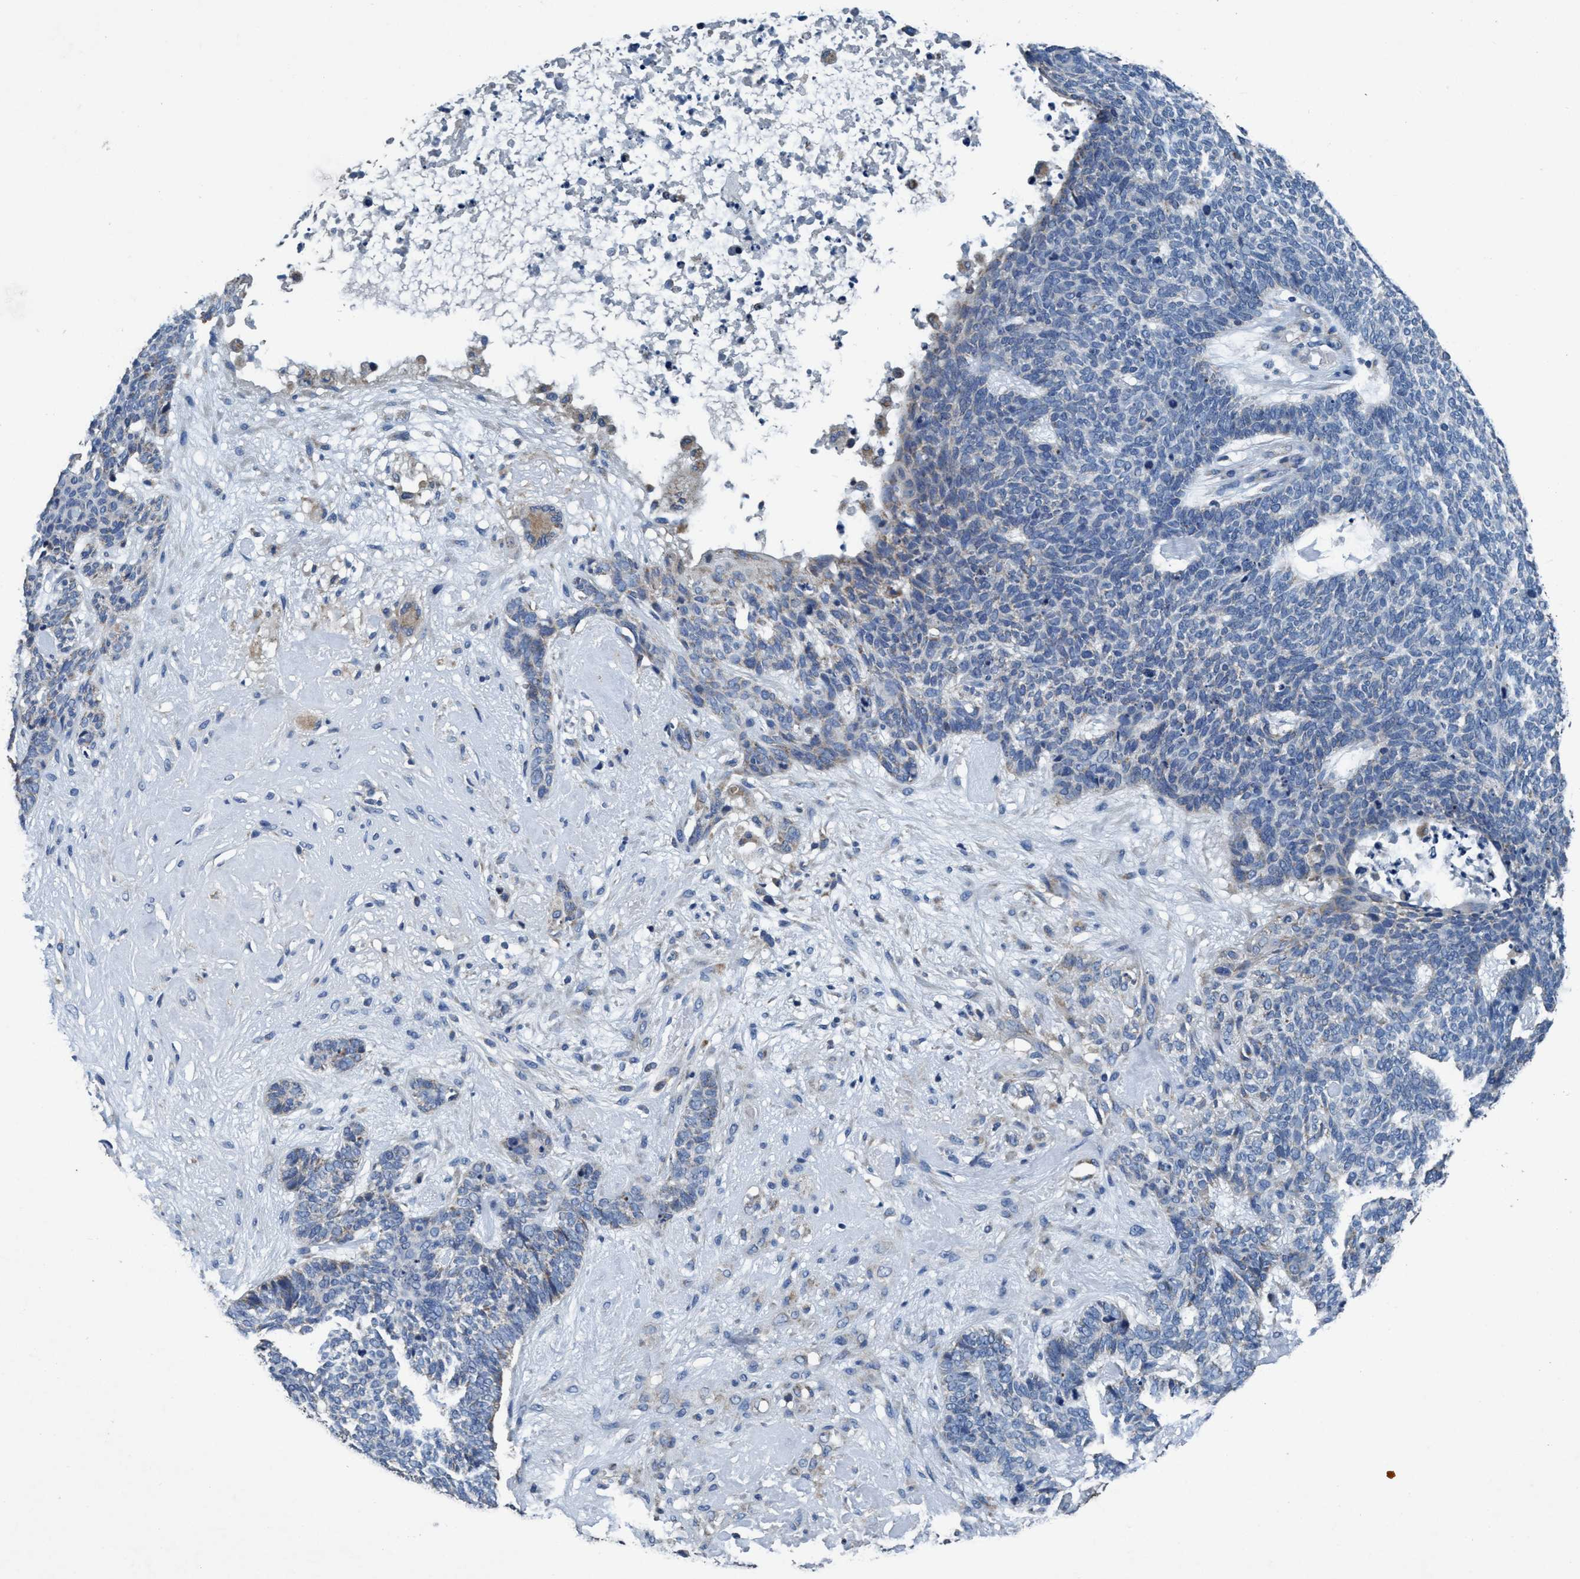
{"staining": {"intensity": "weak", "quantity": "<25%", "location": "cytoplasmic/membranous"}, "tissue": "skin cancer", "cell_type": "Tumor cells", "image_type": "cancer", "snomed": [{"axis": "morphology", "description": "Basal cell carcinoma"}, {"axis": "topography", "description": "Skin"}], "caption": "A photomicrograph of skin basal cell carcinoma stained for a protein reveals no brown staining in tumor cells.", "gene": "ANKFN1", "patient": {"sex": "female", "age": 84}}